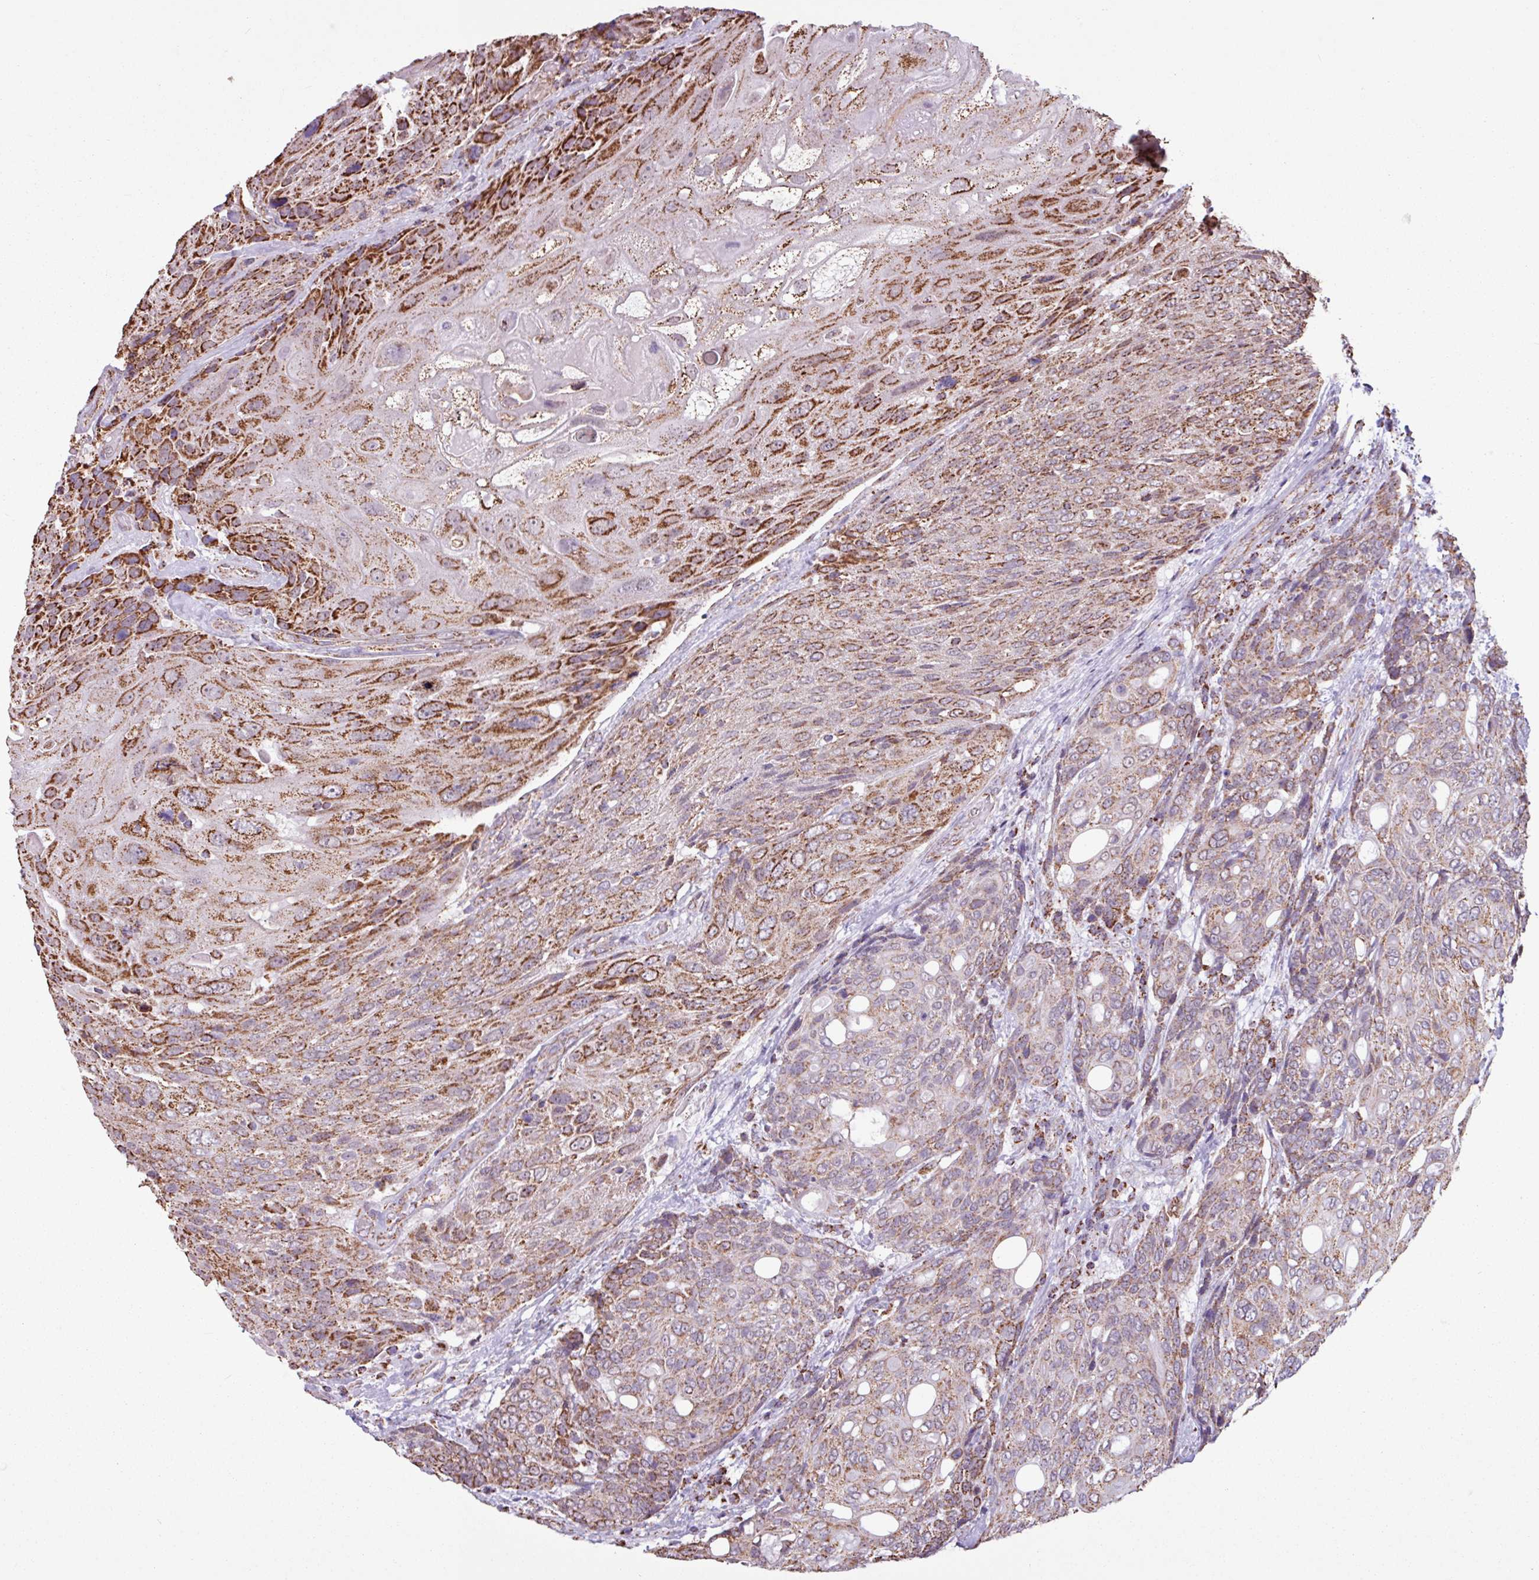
{"staining": {"intensity": "strong", "quantity": ">75%", "location": "cytoplasmic/membranous"}, "tissue": "urothelial cancer", "cell_type": "Tumor cells", "image_type": "cancer", "snomed": [{"axis": "morphology", "description": "Urothelial carcinoma, High grade"}, {"axis": "topography", "description": "Urinary bladder"}], "caption": "An image of human urothelial cancer stained for a protein exhibits strong cytoplasmic/membranous brown staining in tumor cells. (IHC, brightfield microscopy, high magnification).", "gene": "ALG8", "patient": {"sex": "female", "age": 70}}